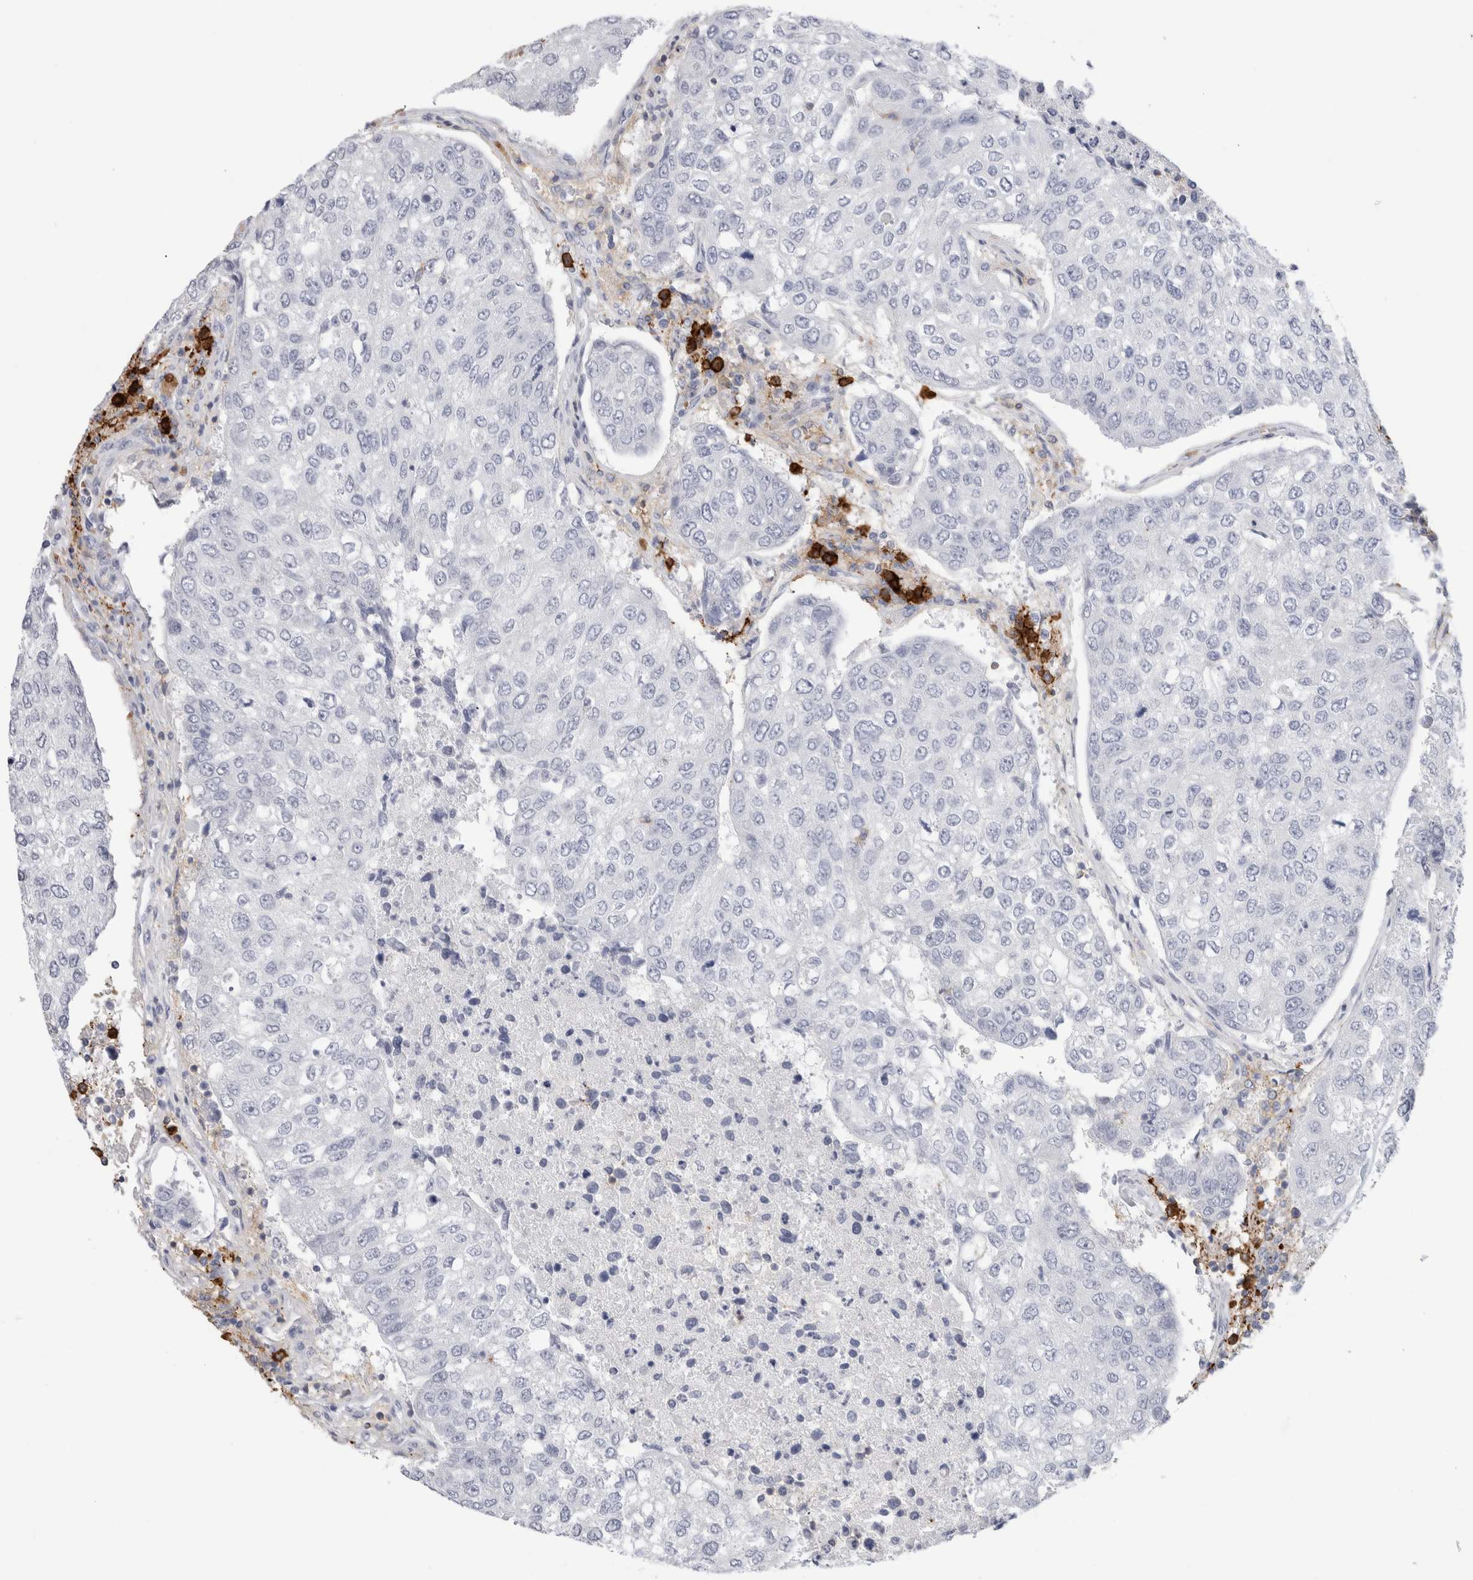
{"staining": {"intensity": "negative", "quantity": "none", "location": "none"}, "tissue": "urothelial cancer", "cell_type": "Tumor cells", "image_type": "cancer", "snomed": [{"axis": "morphology", "description": "Urothelial carcinoma, High grade"}, {"axis": "topography", "description": "Lymph node"}, {"axis": "topography", "description": "Urinary bladder"}], "caption": "DAB immunohistochemical staining of human urothelial carcinoma (high-grade) demonstrates no significant positivity in tumor cells.", "gene": "CD38", "patient": {"sex": "male", "age": 51}}